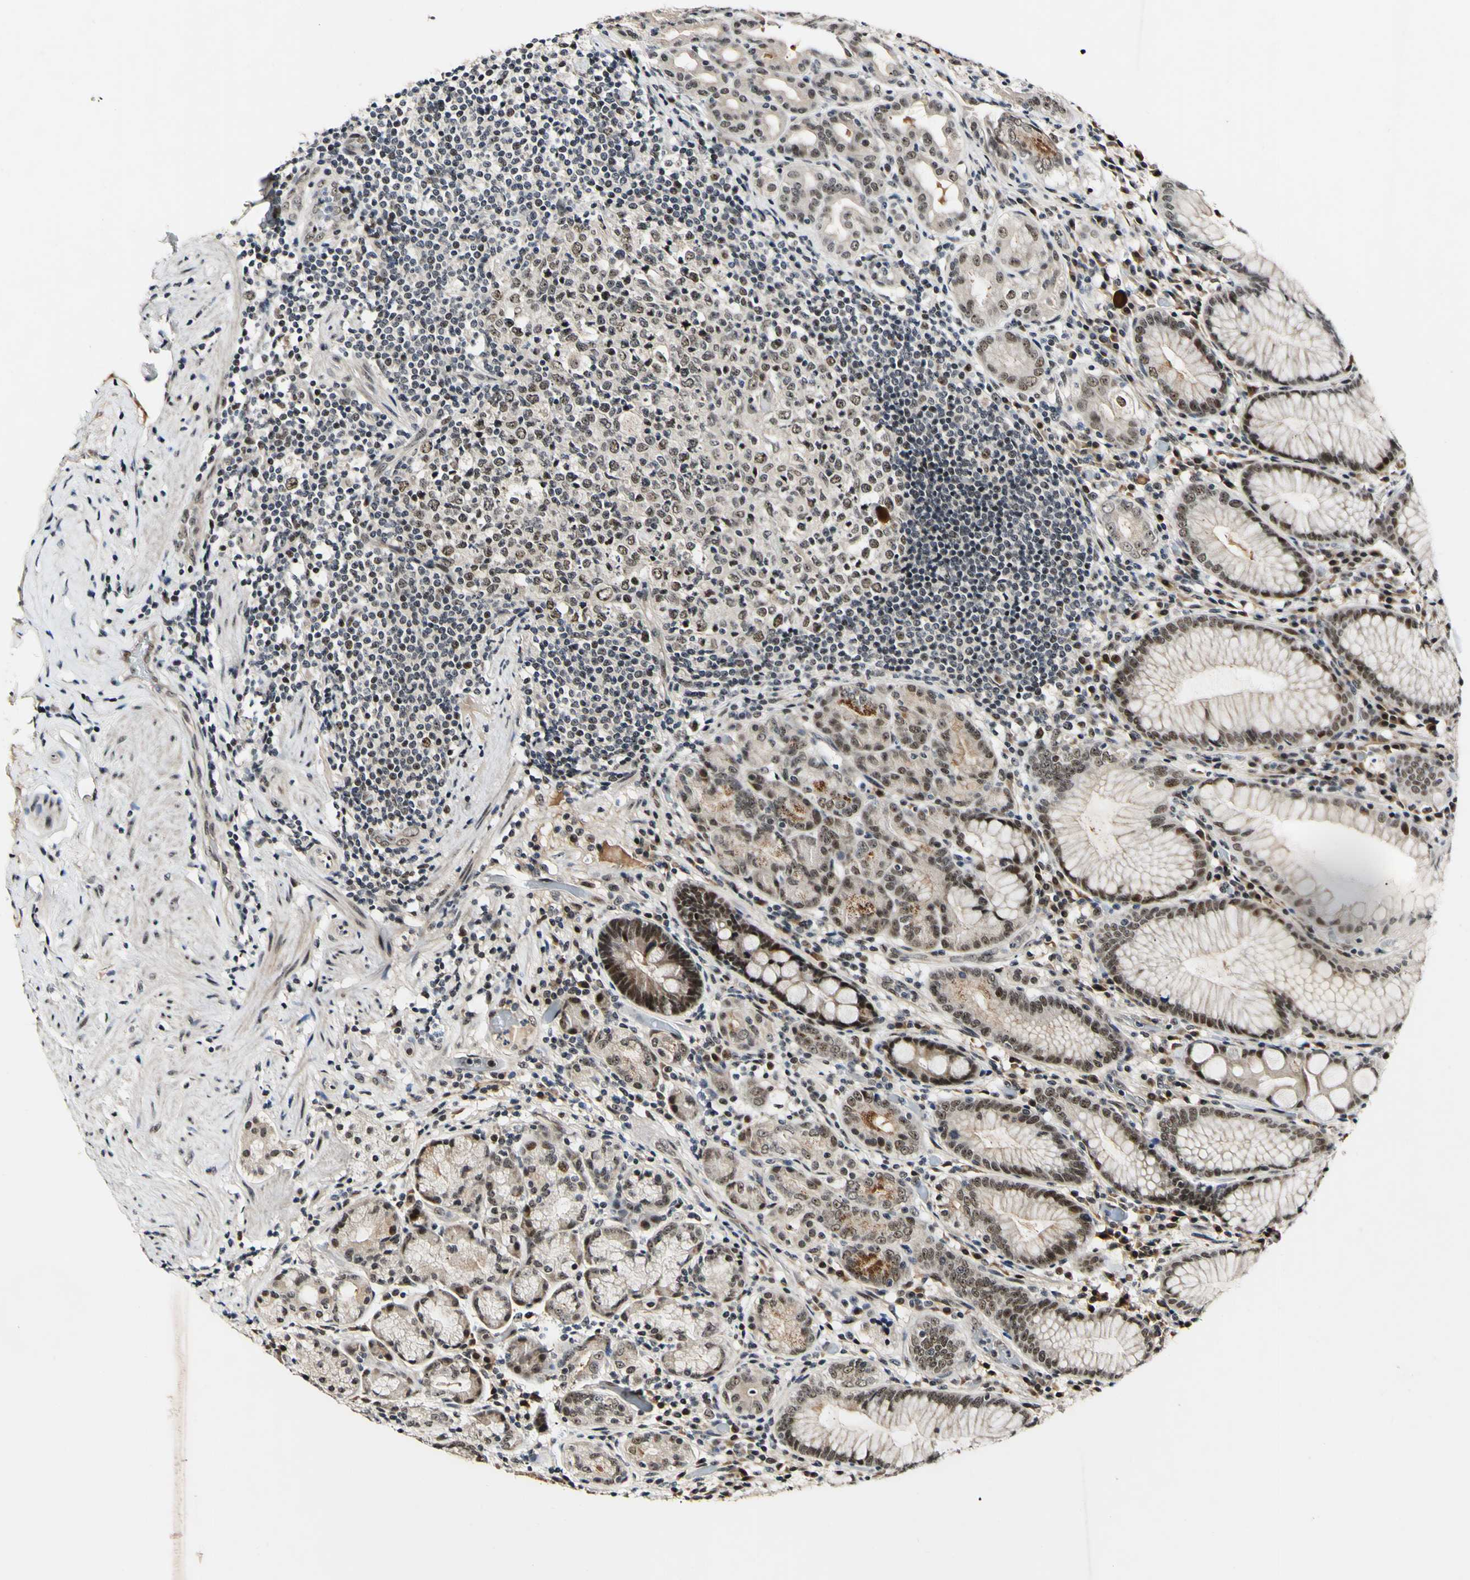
{"staining": {"intensity": "moderate", "quantity": ">75%", "location": "cytoplasmic/membranous,nuclear"}, "tissue": "stomach", "cell_type": "Glandular cells", "image_type": "normal", "snomed": [{"axis": "morphology", "description": "Normal tissue, NOS"}, {"axis": "topography", "description": "Stomach, lower"}], "caption": "Protein staining demonstrates moderate cytoplasmic/membranous,nuclear staining in approximately >75% of glandular cells in benign stomach. The staining was performed using DAB to visualize the protein expression in brown, while the nuclei were stained in blue with hematoxylin (Magnification: 20x).", "gene": "POLR2F", "patient": {"sex": "female", "age": 76}}